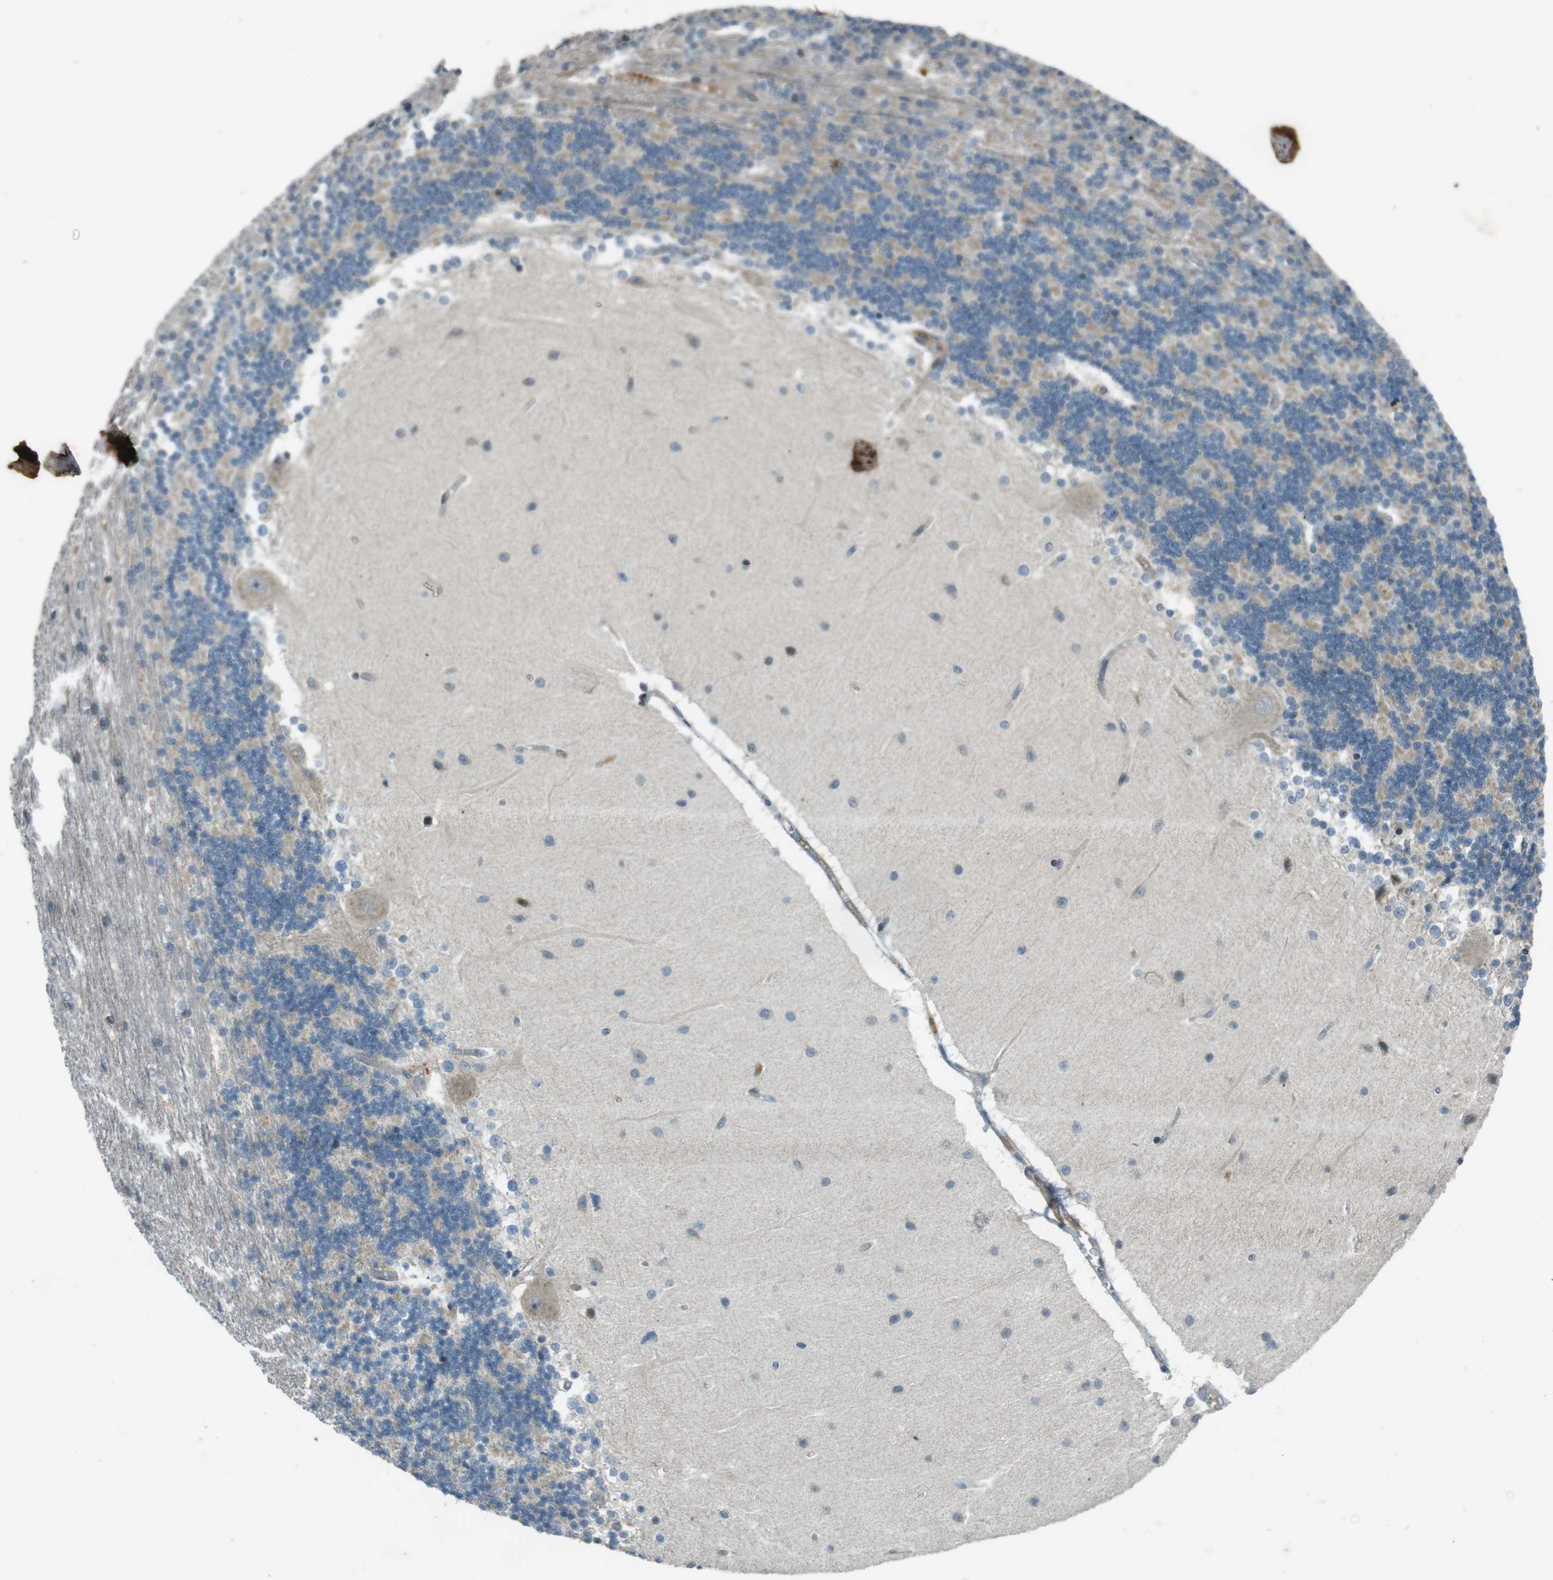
{"staining": {"intensity": "negative", "quantity": "none", "location": "none"}, "tissue": "cerebellum", "cell_type": "Cells in granular layer", "image_type": "normal", "snomed": [{"axis": "morphology", "description": "Normal tissue, NOS"}, {"axis": "topography", "description": "Cerebellum"}], "caption": "The image displays no staining of cells in granular layer in unremarkable cerebellum.", "gene": "ZYX", "patient": {"sex": "female", "age": 54}}